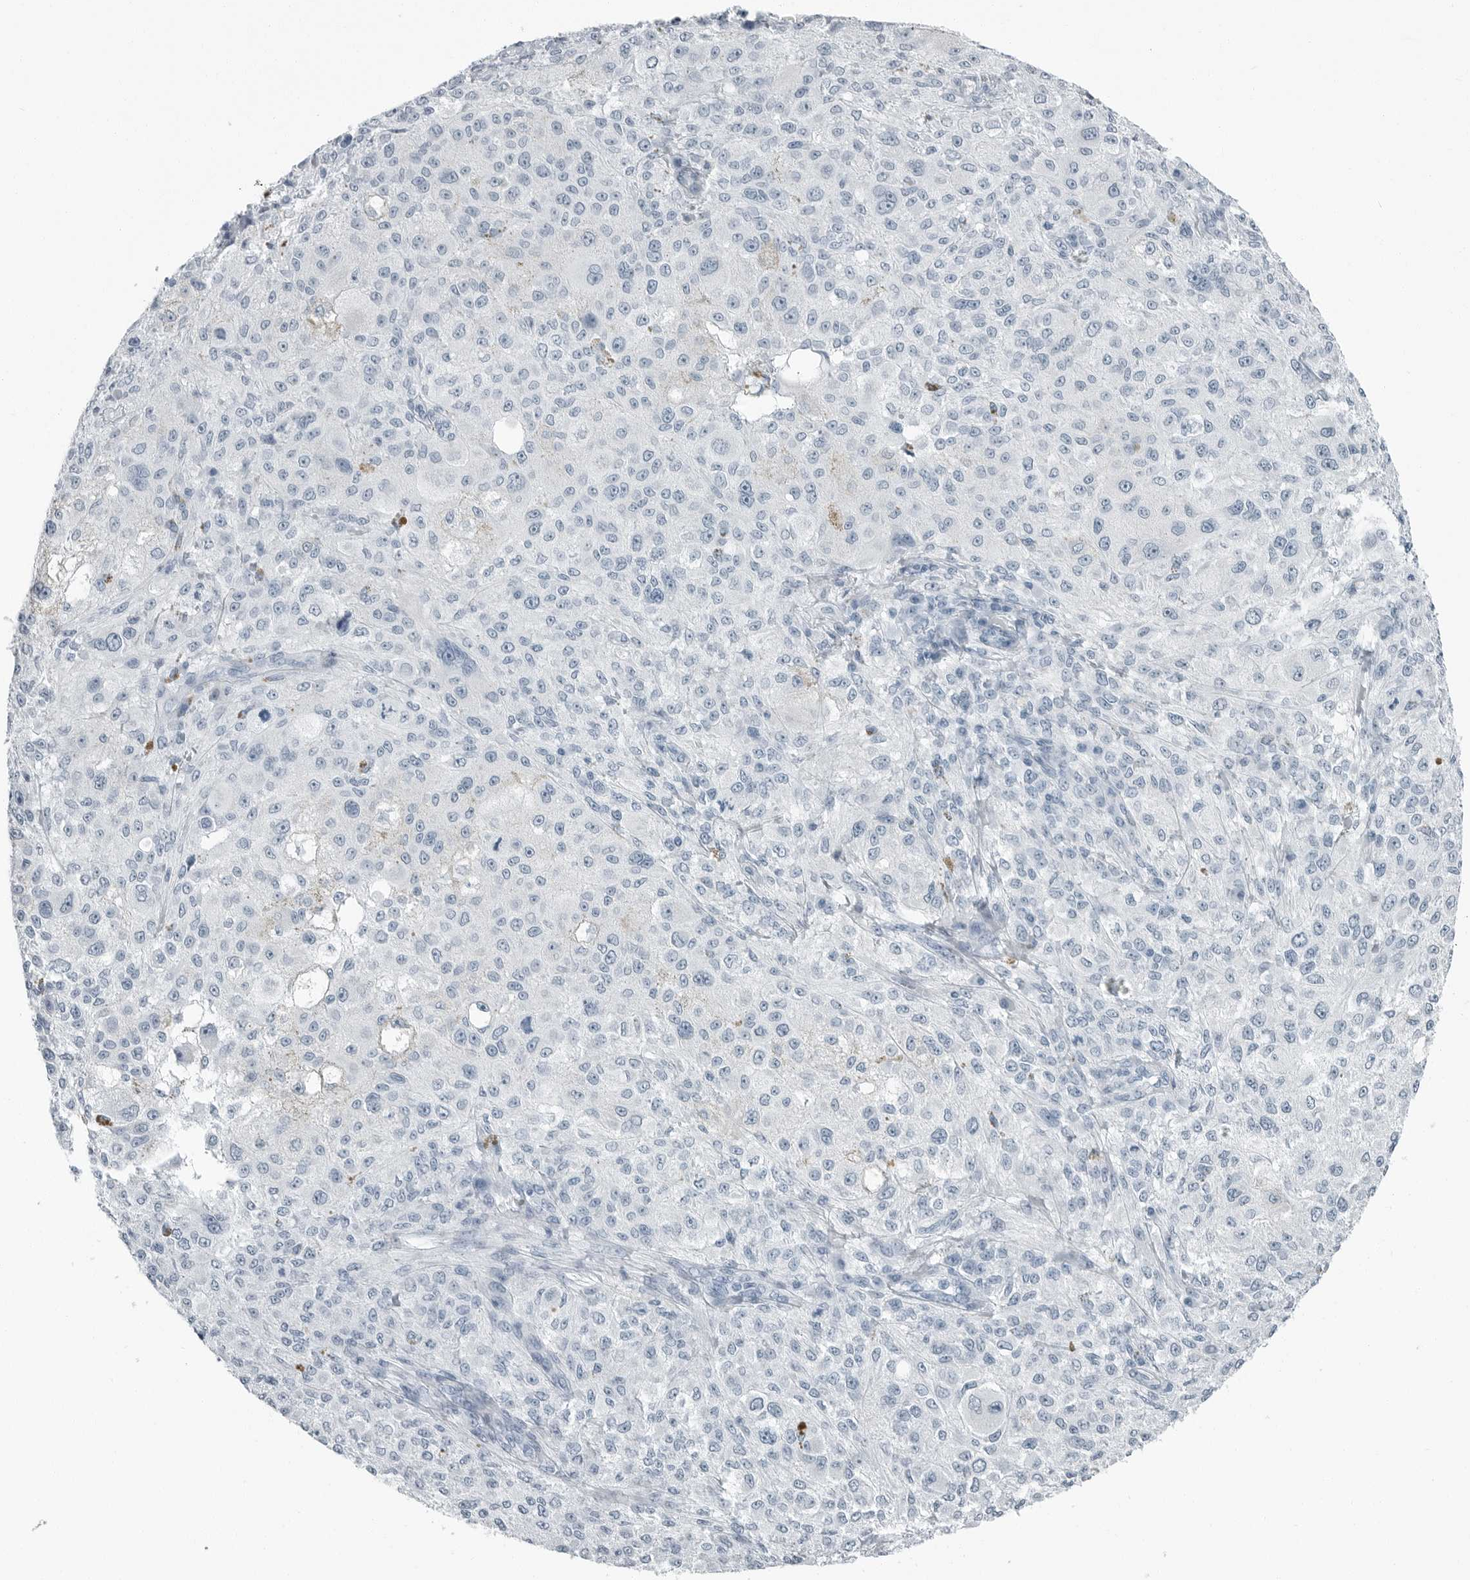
{"staining": {"intensity": "negative", "quantity": "none", "location": "none"}, "tissue": "melanoma", "cell_type": "Tumor cells", "image_type": "cancer", "snomed": [{"axis": "morphology", "description": "Necrosis, NOS"}, {"axis": "morphology", "description": "Malignant melanoma, NOS"}, {"axis": "topography", "description": "Skin"}], "caption": "Micrograph shows no protein staining in tumor cells of melanoma tissue.", "gene": "FABP6", "patient": {"sex": "female", "age": 87}}